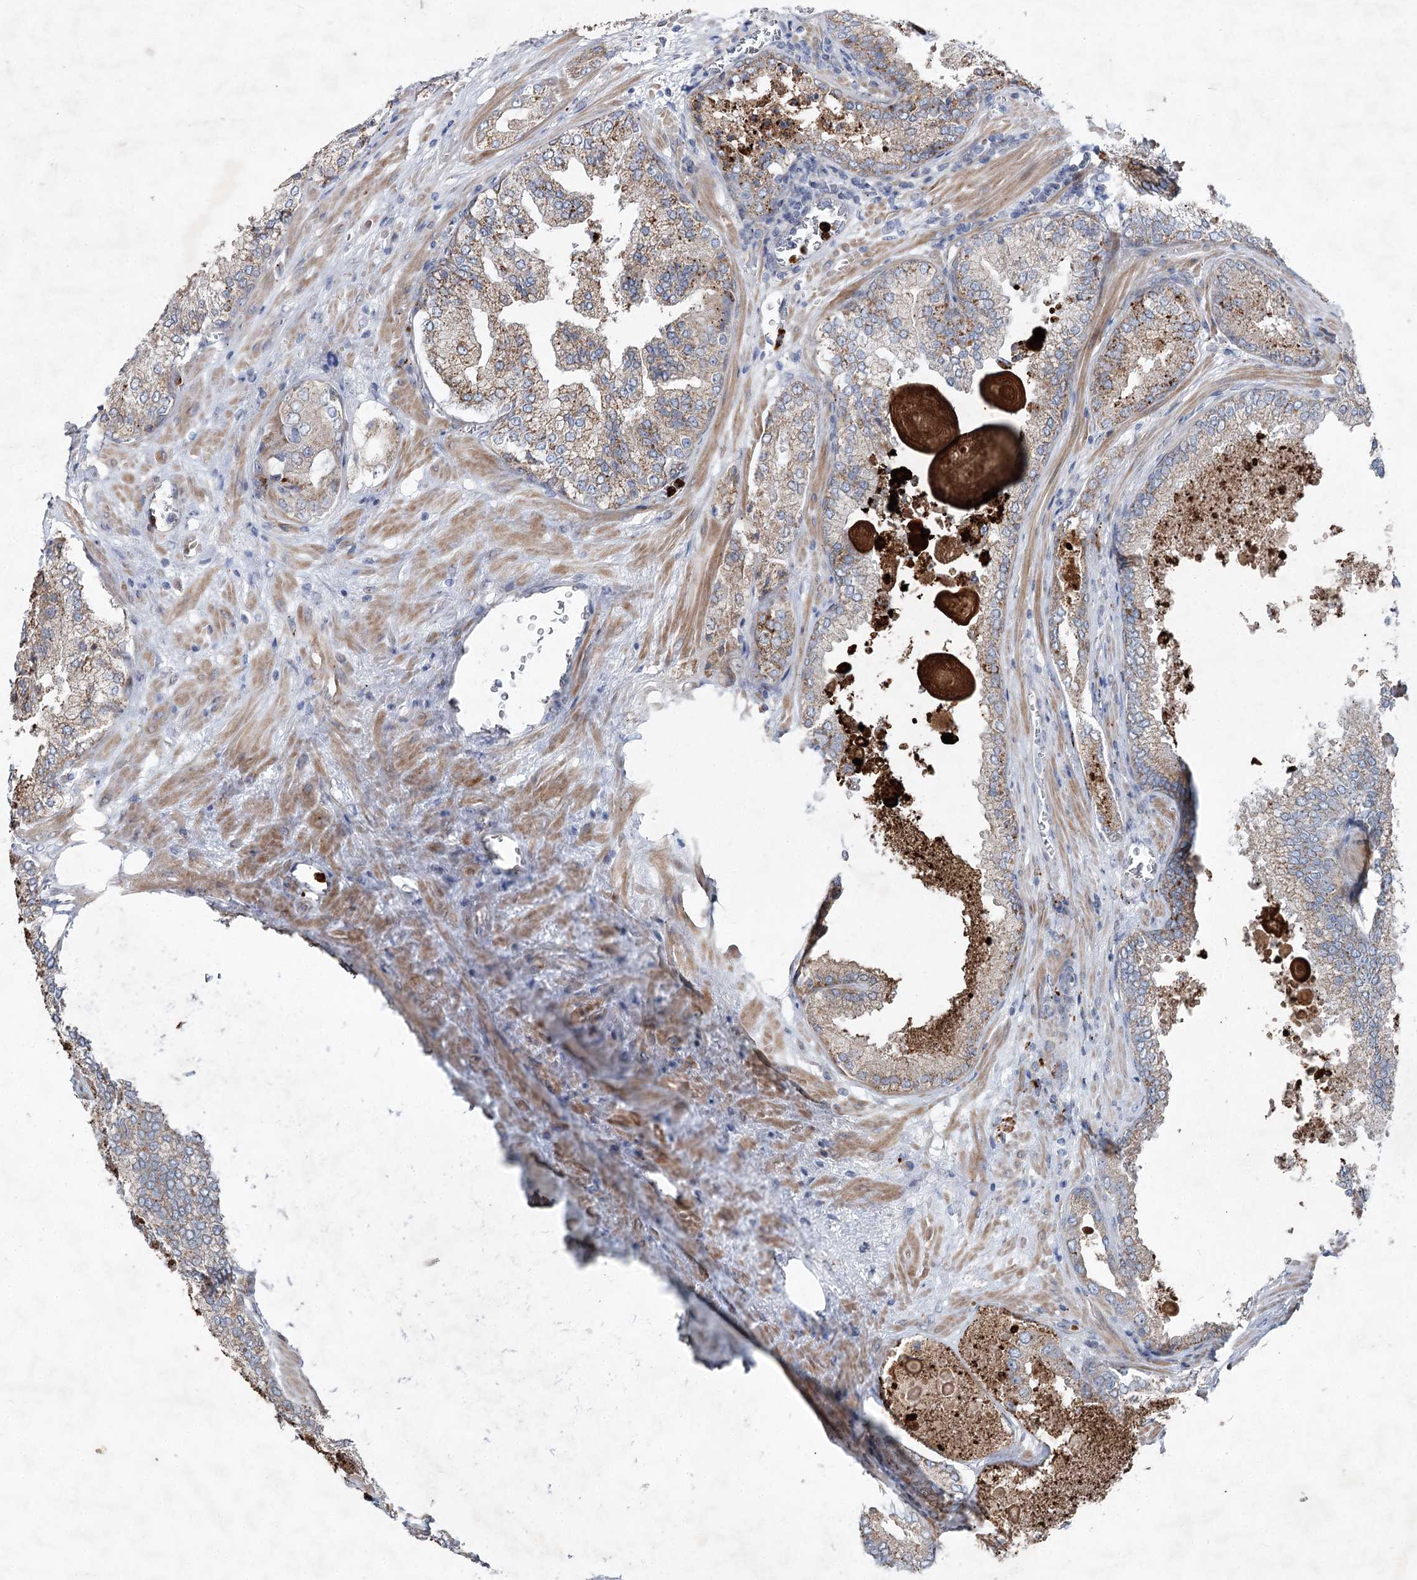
{"staining": {"intensity": "weak", "quantity": ">75%", "location": "cytoplasmic/membranous"}, "tissue": "prostate cancer", "cell_type": "Tumor cells", "image_type": "cancer", "snomed": [{"axis": "morphology", "description": "Adenocarcinoma, Low grade"}, {"axis": "topography", "description": "Prostate"}], "caption": "A photomicrograph of prostate cancer stained for a protein reveals weak cytoplasmic/membranous brown staining in tumor cells. The staining was performed using DAB to visualize the protein expression in brown, while the nuclei were stained in blue with hematoxylin (Magnification: 20x).", "gene": "PLA2G12A", "patient": {"sex": "male", "age": 74}}